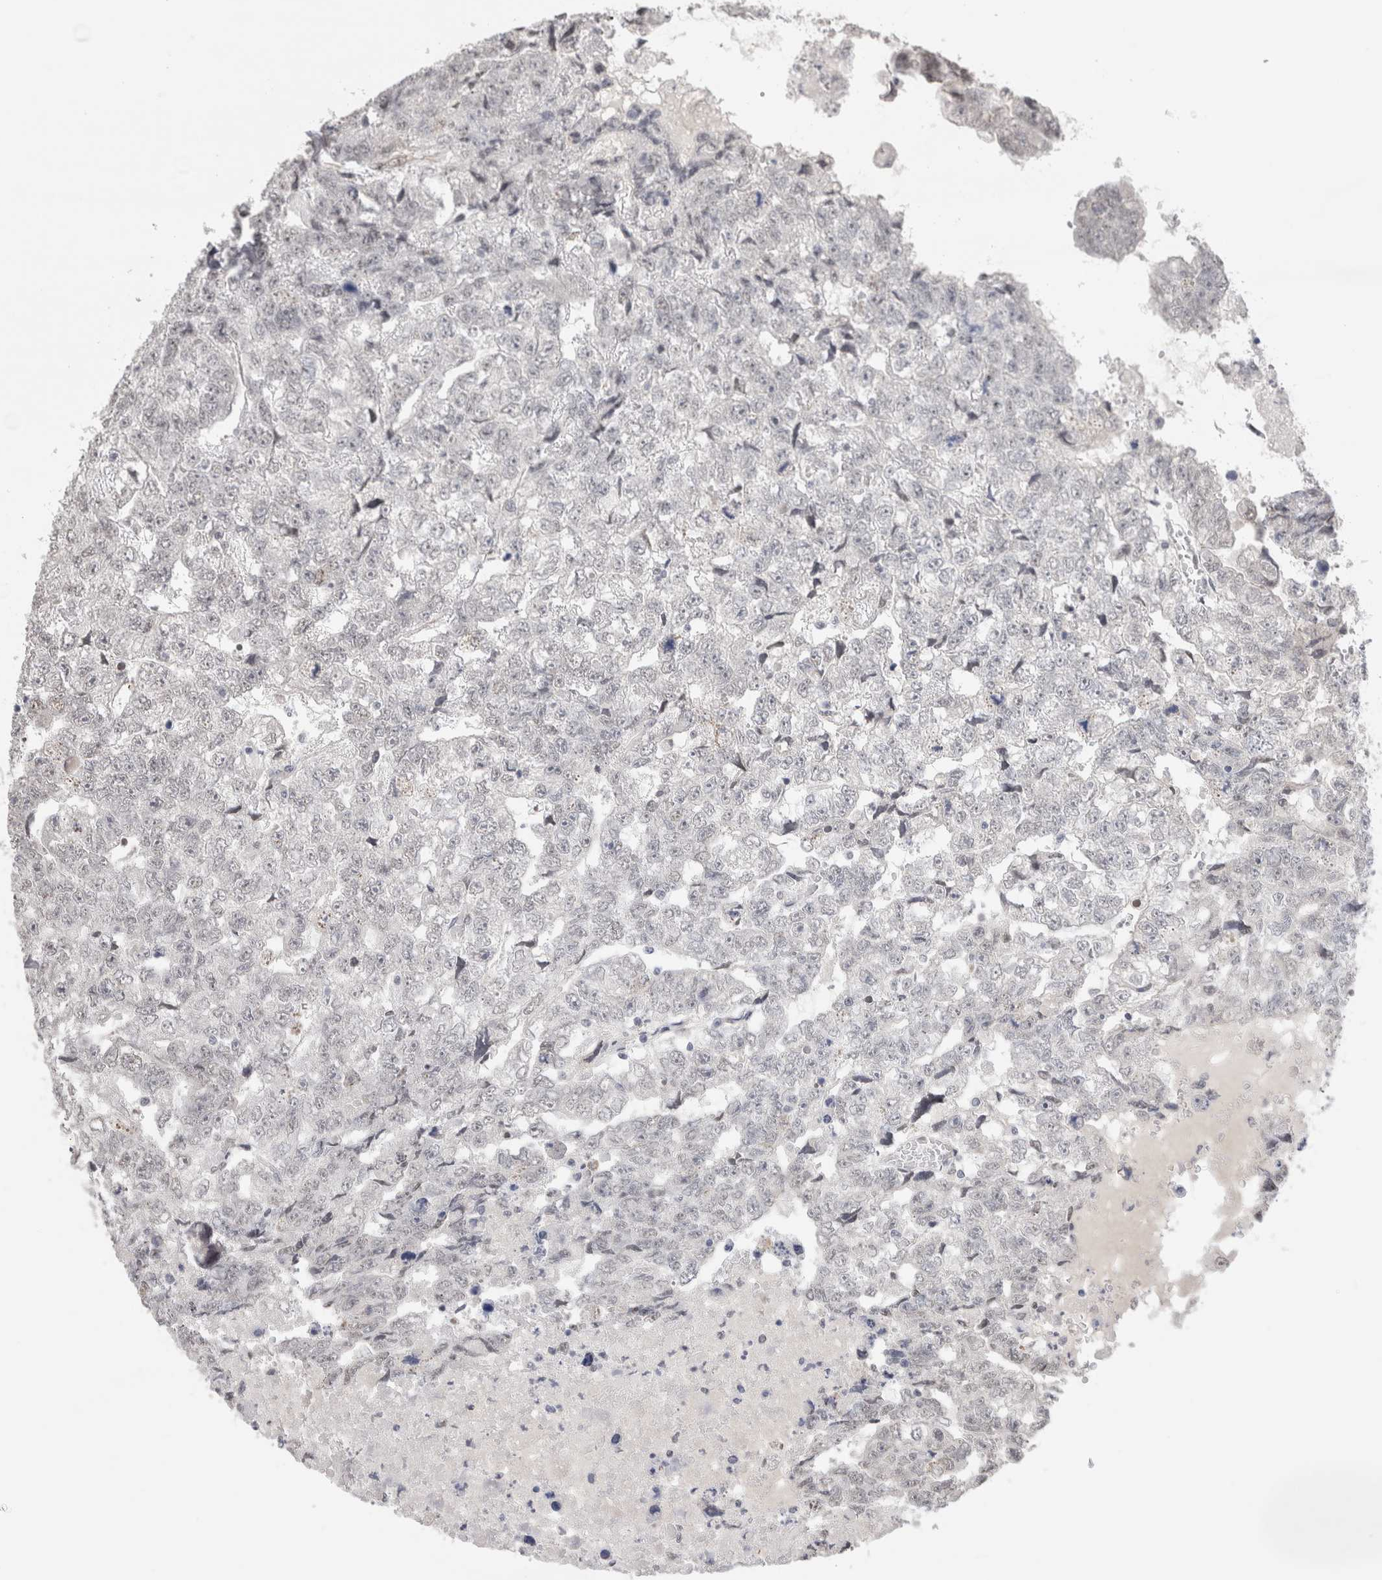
{"staining": {"intensity": "negative", "quantity": "none", "location": "none"}, "tissue": "testis cancer", "cell_type": "Tumor cells", "image_type": "cancer", "snomed": [{"axis": "morphology", "description": "Carcinoma, Embryonal, NOS"}, {"axis": "topography", "description": "Testis"}], "caption": "Immunohistochemical staining of testis cancer exhibits no significant positivity in tumor cells.", "gene": "HDLBP", "patient": {"sex": "male", "age": 36}}